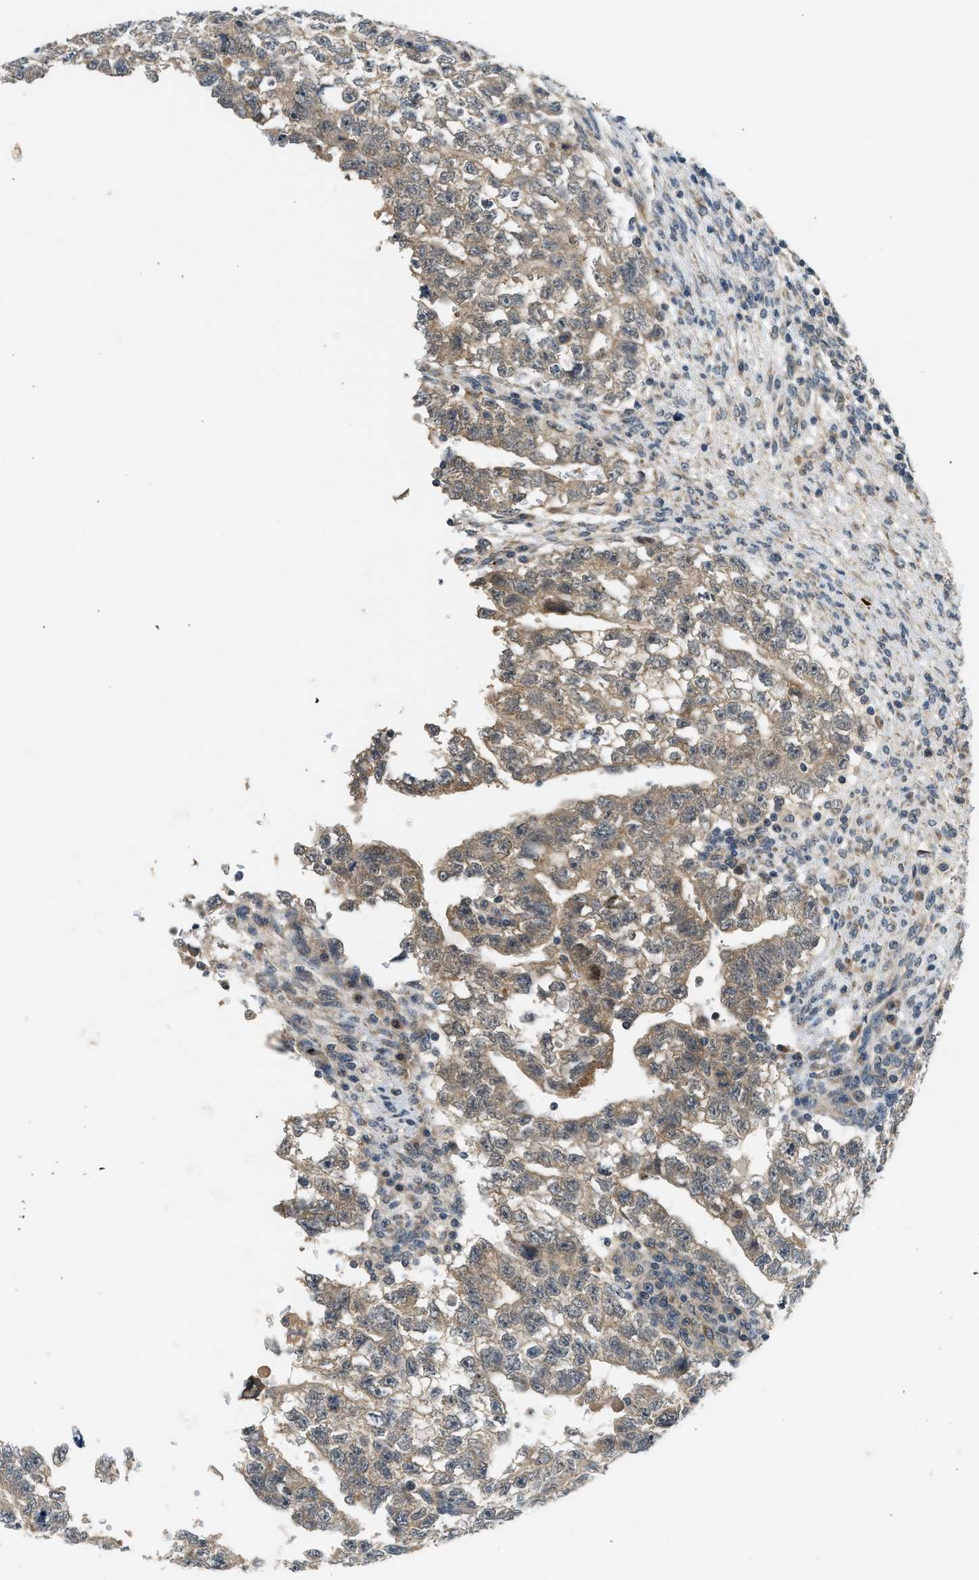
{"staining": {"intensity": "weak", "quantity": ">75%", "location": "cytoplasmic/membranous"}, "tissue": "testis cancer", "cell_type": "Tumor cells", "image_type": "cancer", "snomed": [{"axis": "morphology", "description": "Seminoma, NOS"}, {"axis": "morphology", "description": "Carcinoma, Embryonal, NOS"}, {"axis": "topography", "description": "Testis"}], "caption": "Protein analysis of seminoma (testis) tissue demonstrates weak cytoplasmic/membranous positivity in approximately >75% of tumor cells. (Stains: DAB in brown, nuclei in blue, Microscopy: brightfield microscopy at high magnification).", "gene": "ADCY8", "patient": {"sex": "male", "age": 38}}